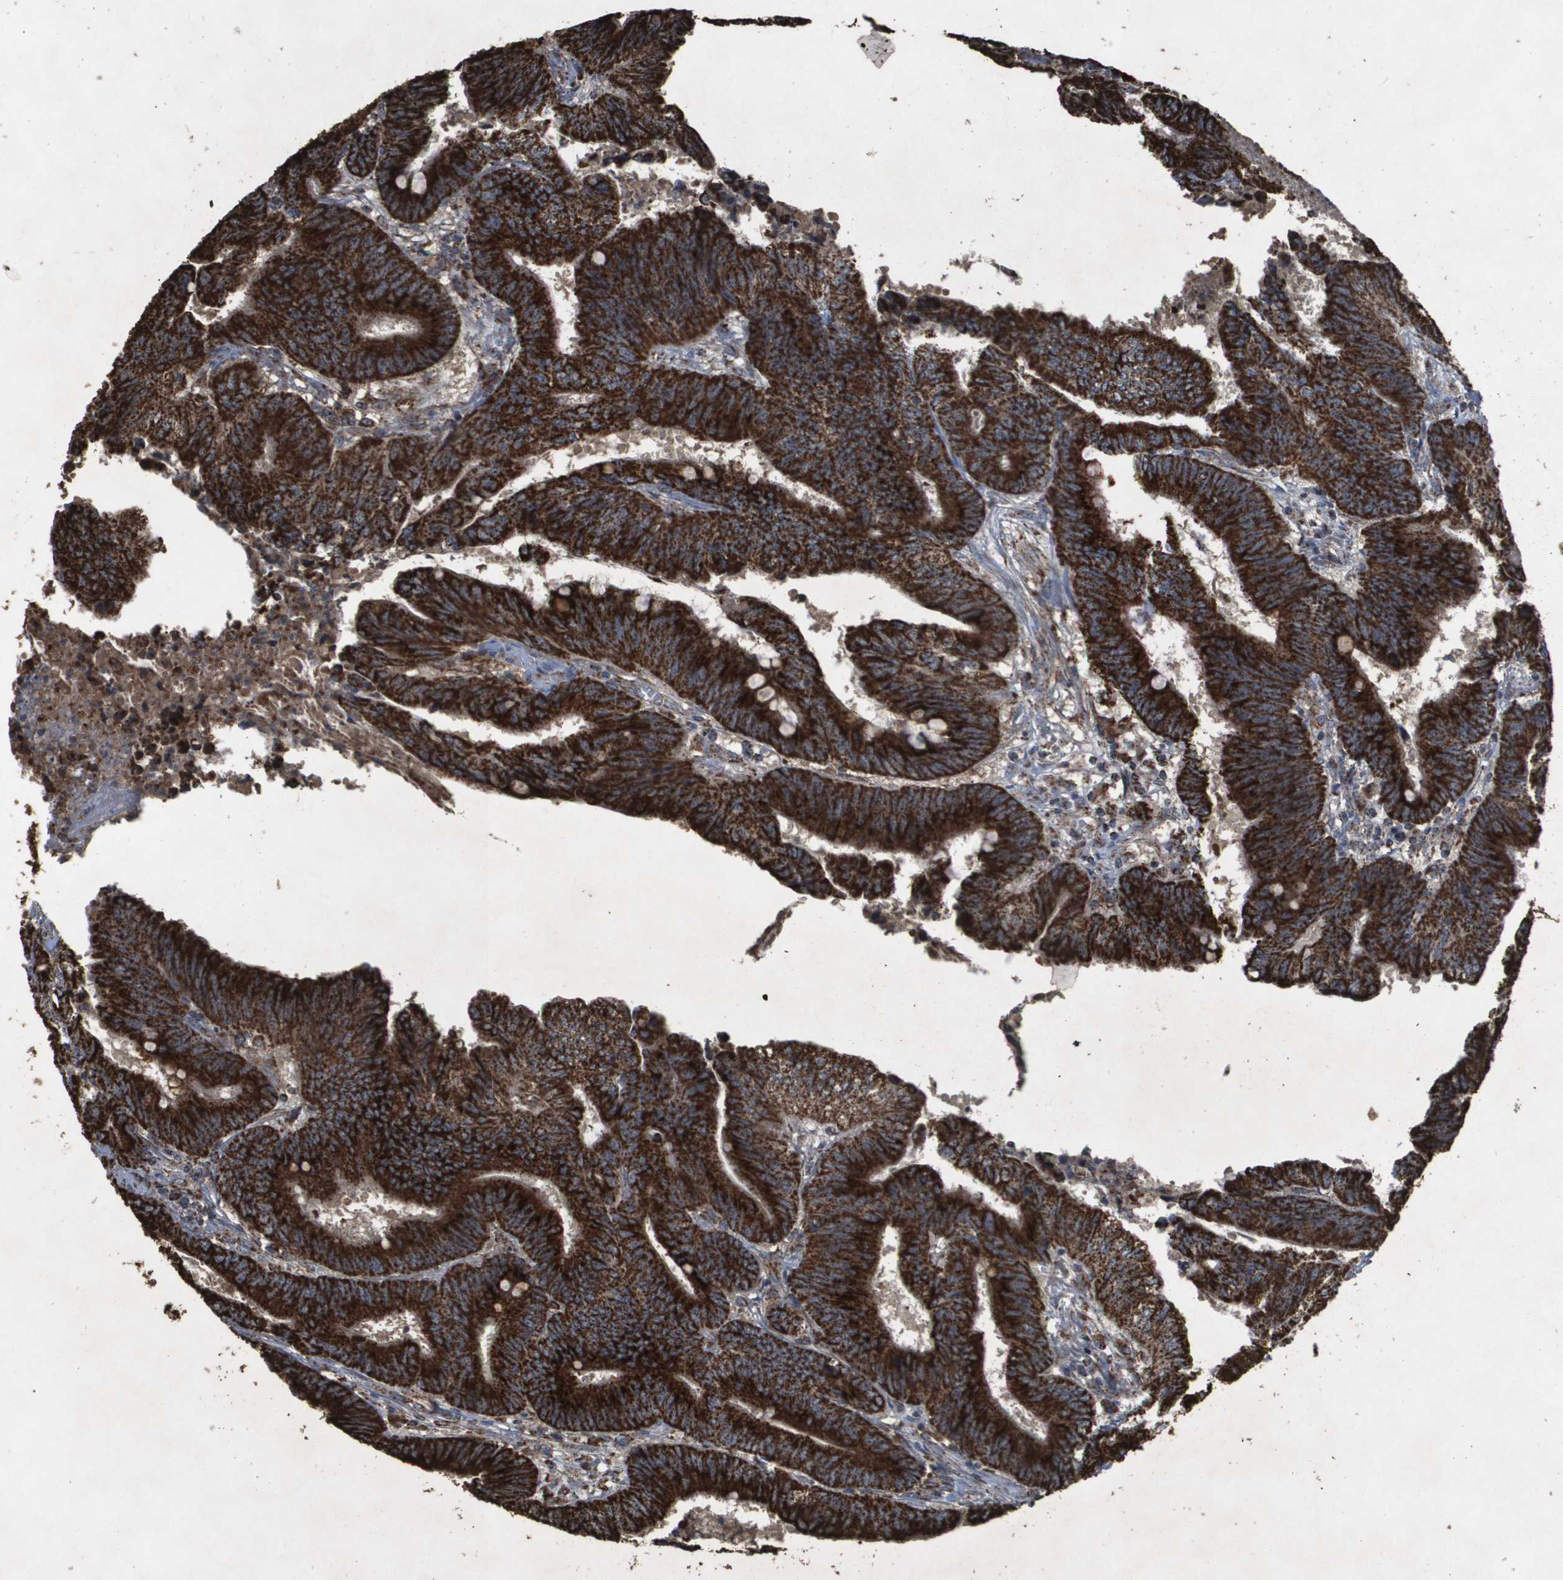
{"staining": {"intensity": "strong", "quantity": ">75%", "location": "cytoplasmic/membranous"}, "tissue": "colorectal cancer", "cell_type": "Tumor cells", "image_type": "cancer", "snomed": [{"axis": "morphology", "description": "Adenocarcinoma, NOS"}, {"axis": "topography", "description": "Colon"}], "caption": "Tumor cells display high levels of strong cytoplasmic/membranous staining in about >75% of cells in adenocarcinoma (colorectal).", "gene": "HSPE1", "patient": {"sex": "male", "age": 45}}